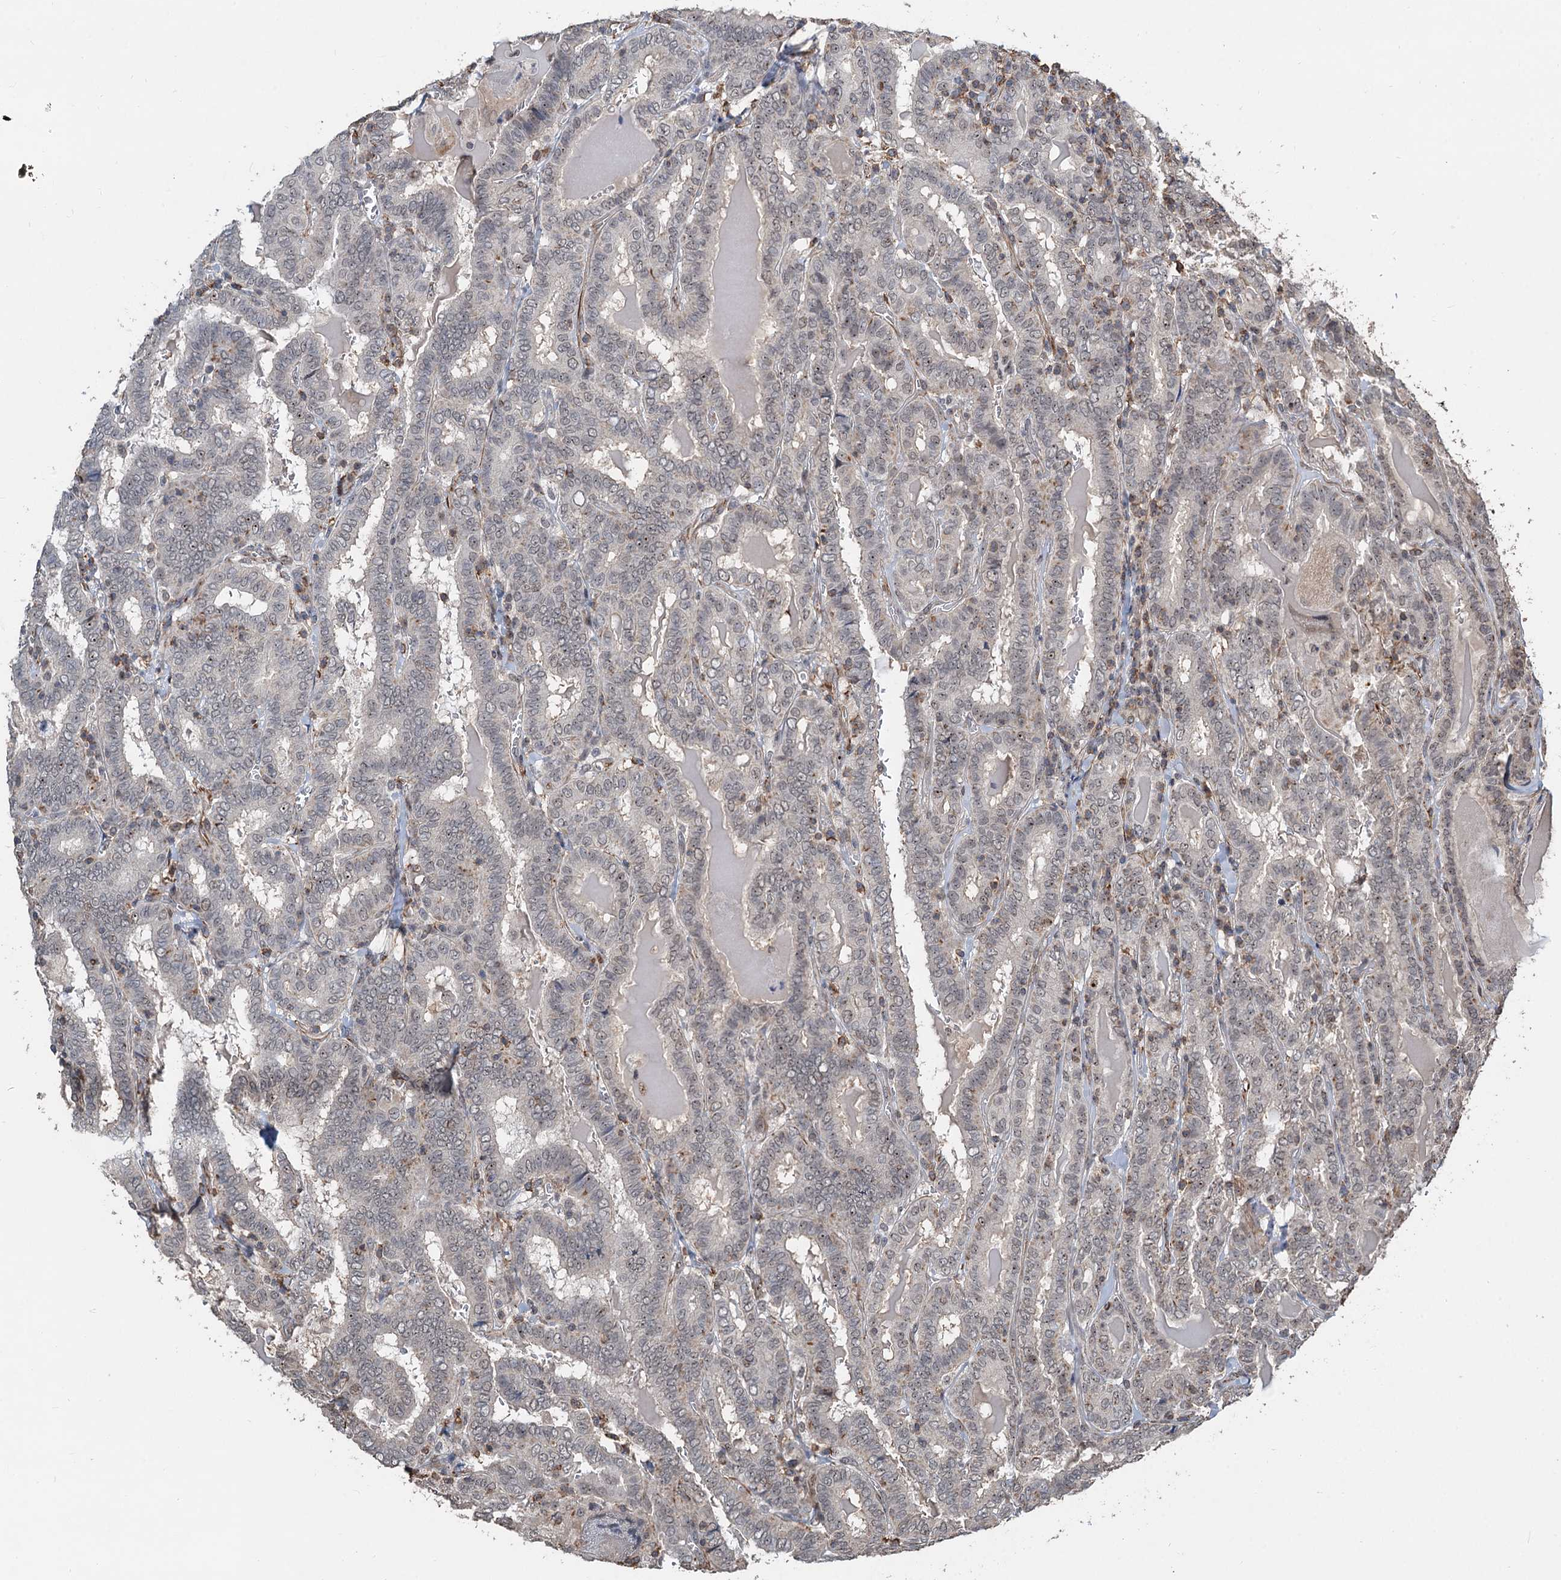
{"staining": {"intensity": "negative", "quantity": "none", "location": "none"}, "tissue": "thyroid cancer", "cell_type": "Tumor cells", "image_type": "cancer", "snomed": [{"axis": "morphology", "description": "Papillary adenocarcinoma, NOS"}, {"axis": "topography", "description": "Thyroid gland"}], "caption": "Immunohistochemistry of human thyroid cancer (papillary adenocarcinoma) exhibits no expression in tumor cells.", "gene": "TMA16", "patient": {"sex": "female", "age": 72}}